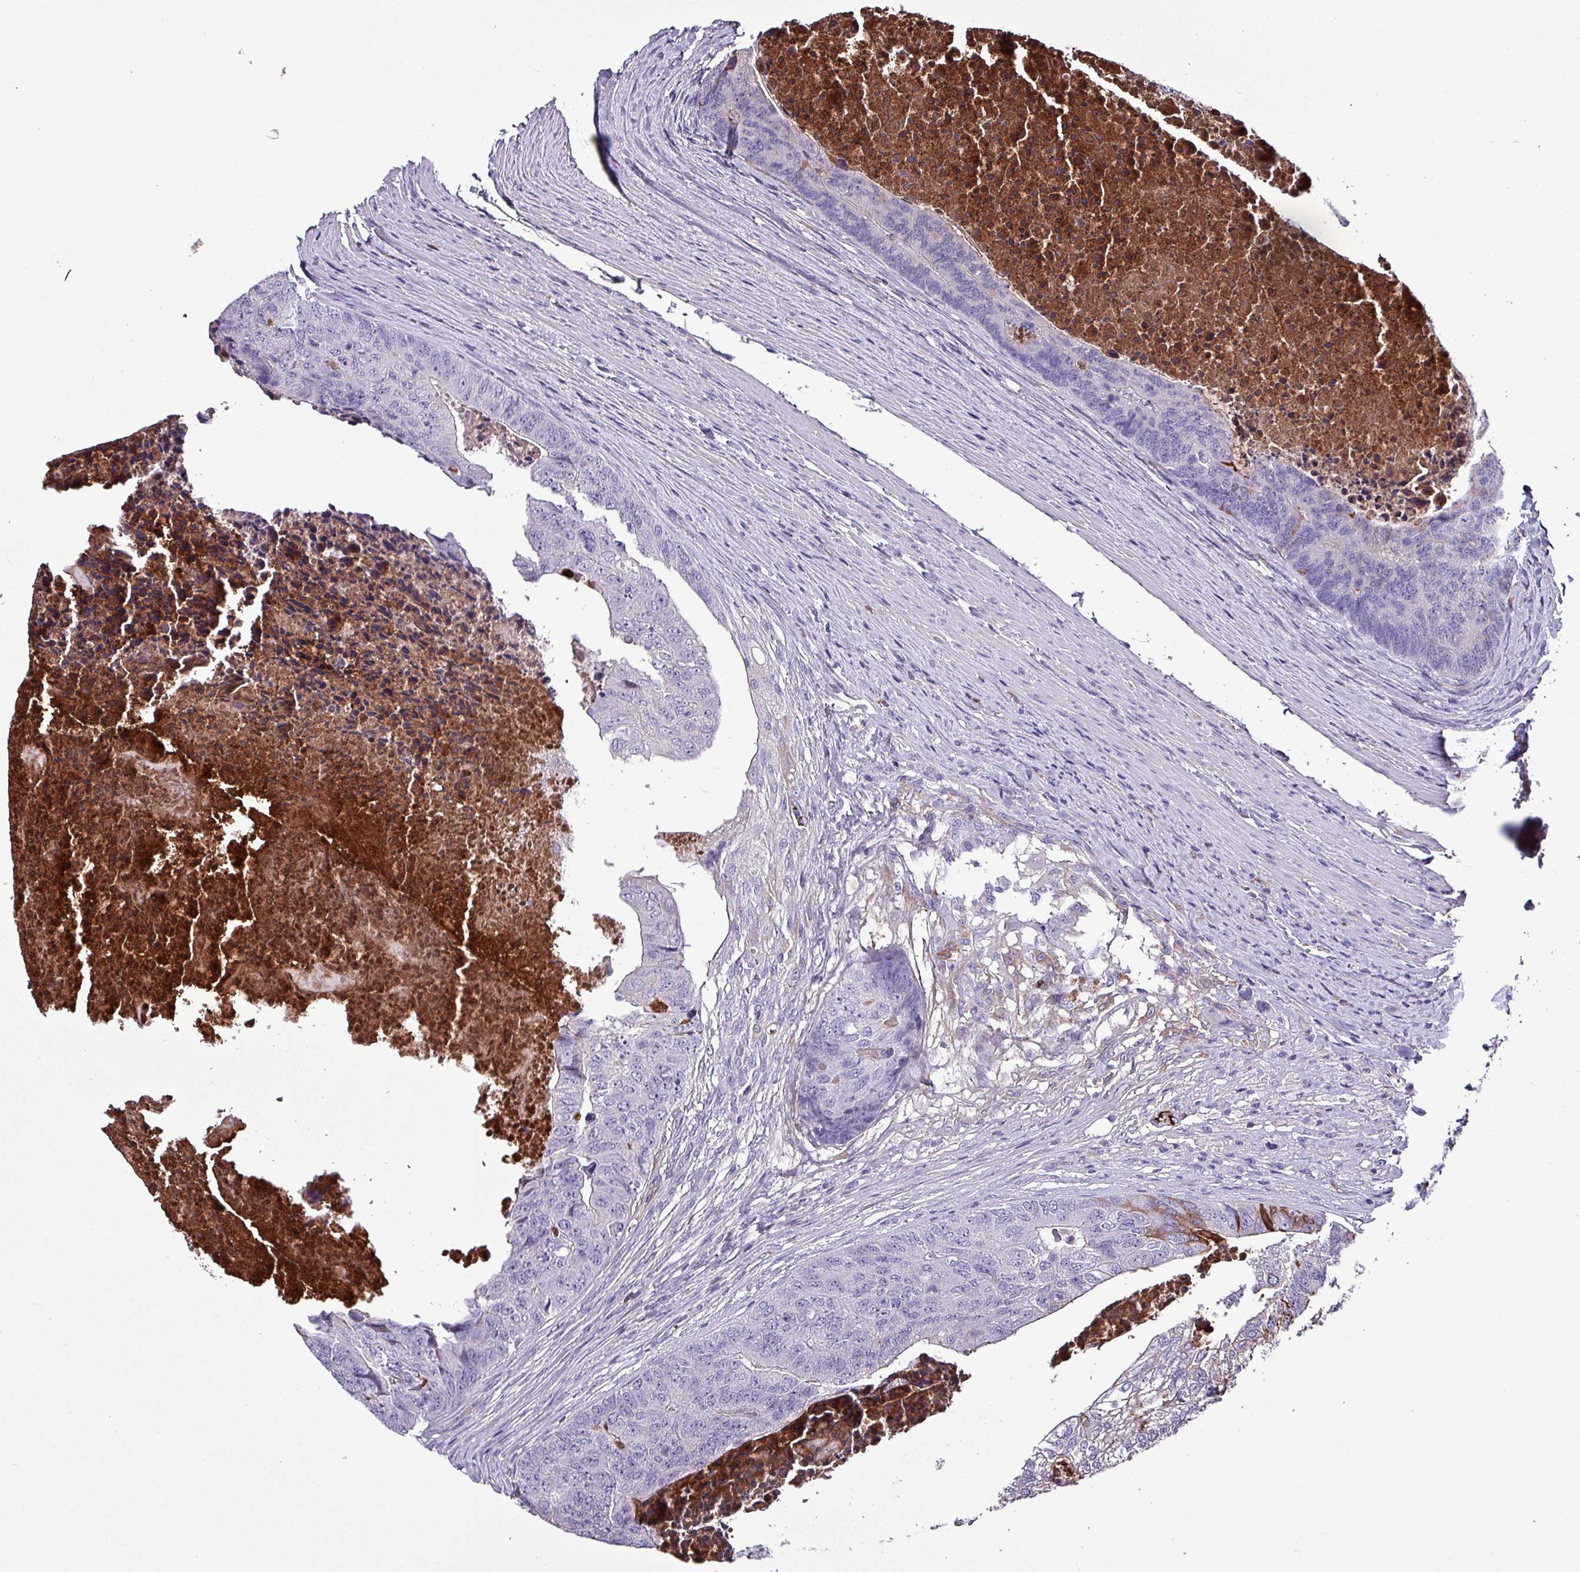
{"staining": {"intensity": "strong", "quantity": "<25%", "location": "cytoplasmic/membranous"}, "tissue": "colorectal cancer", "cell_type": "Tumor cells", "image_type": "cancer", "snomed": [{"axis": "morphology", "description": "Adenocarcinoma, NOS"}, {"axis": "topography", "description": "Colon"}], "caption": "A high-resolution micrograph shows IHC staining of colorectal cancer, which demonstrates strong cytoplasmic/membranous expression in about <25% of tumor cells.", "gene": "HP", "patient": {"sex": "female", "age": 67}}